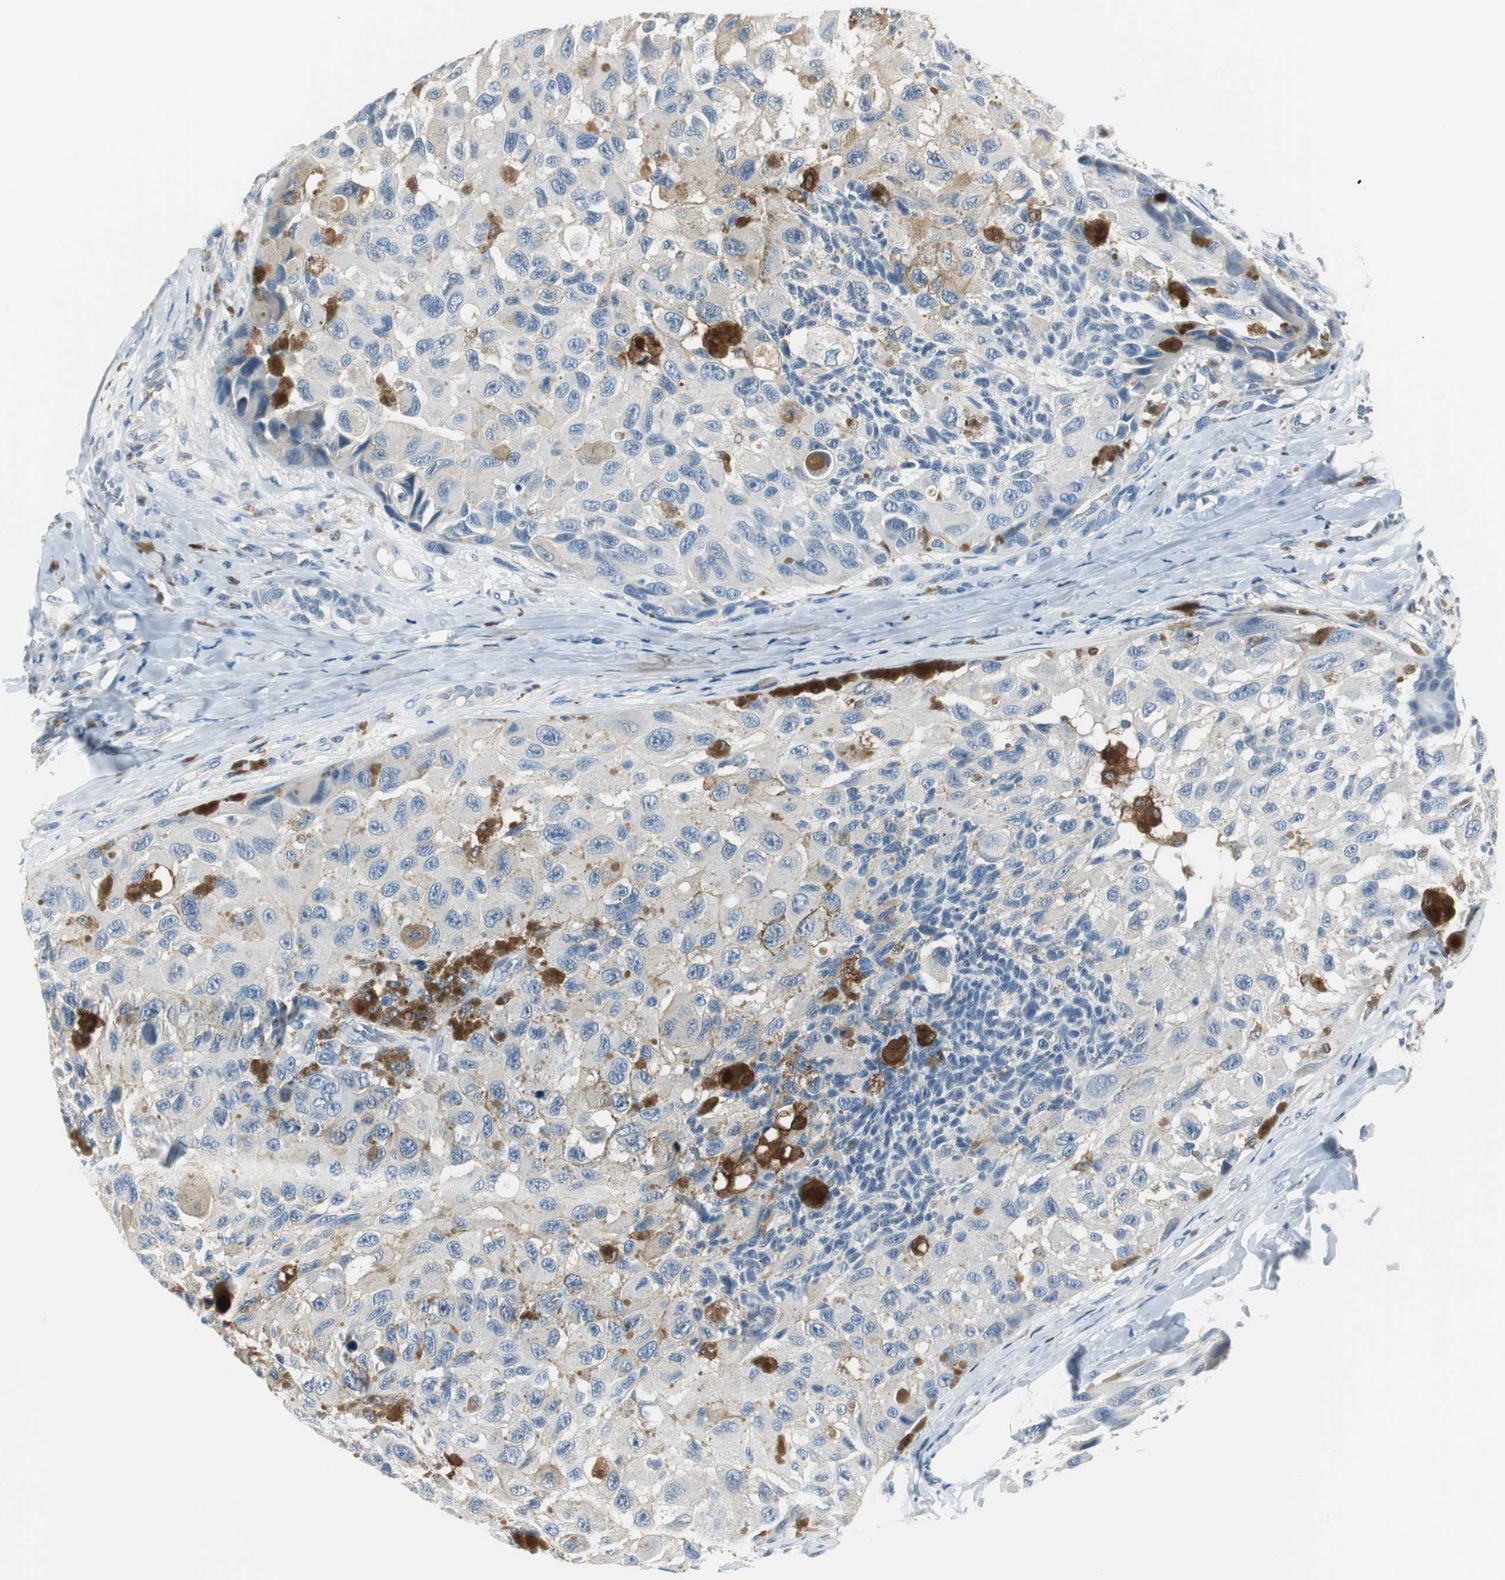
{"staining": {"intensity": "negative", "quantity": "none", "location": "none"}, "tissue": "melanoma", "cell_type": "Tumor cells", "image_type": "cancer", "snomed": [{"axis": "morphology", "description": "Malignant melanoma, NOS"}, {"axis": "topography", "description": "Skin"}], "caption": "Tumor cells show no significant protein staining in melanoma.", "gene": "MSTO1", "patient": {"sex": "female", "age": 73}}